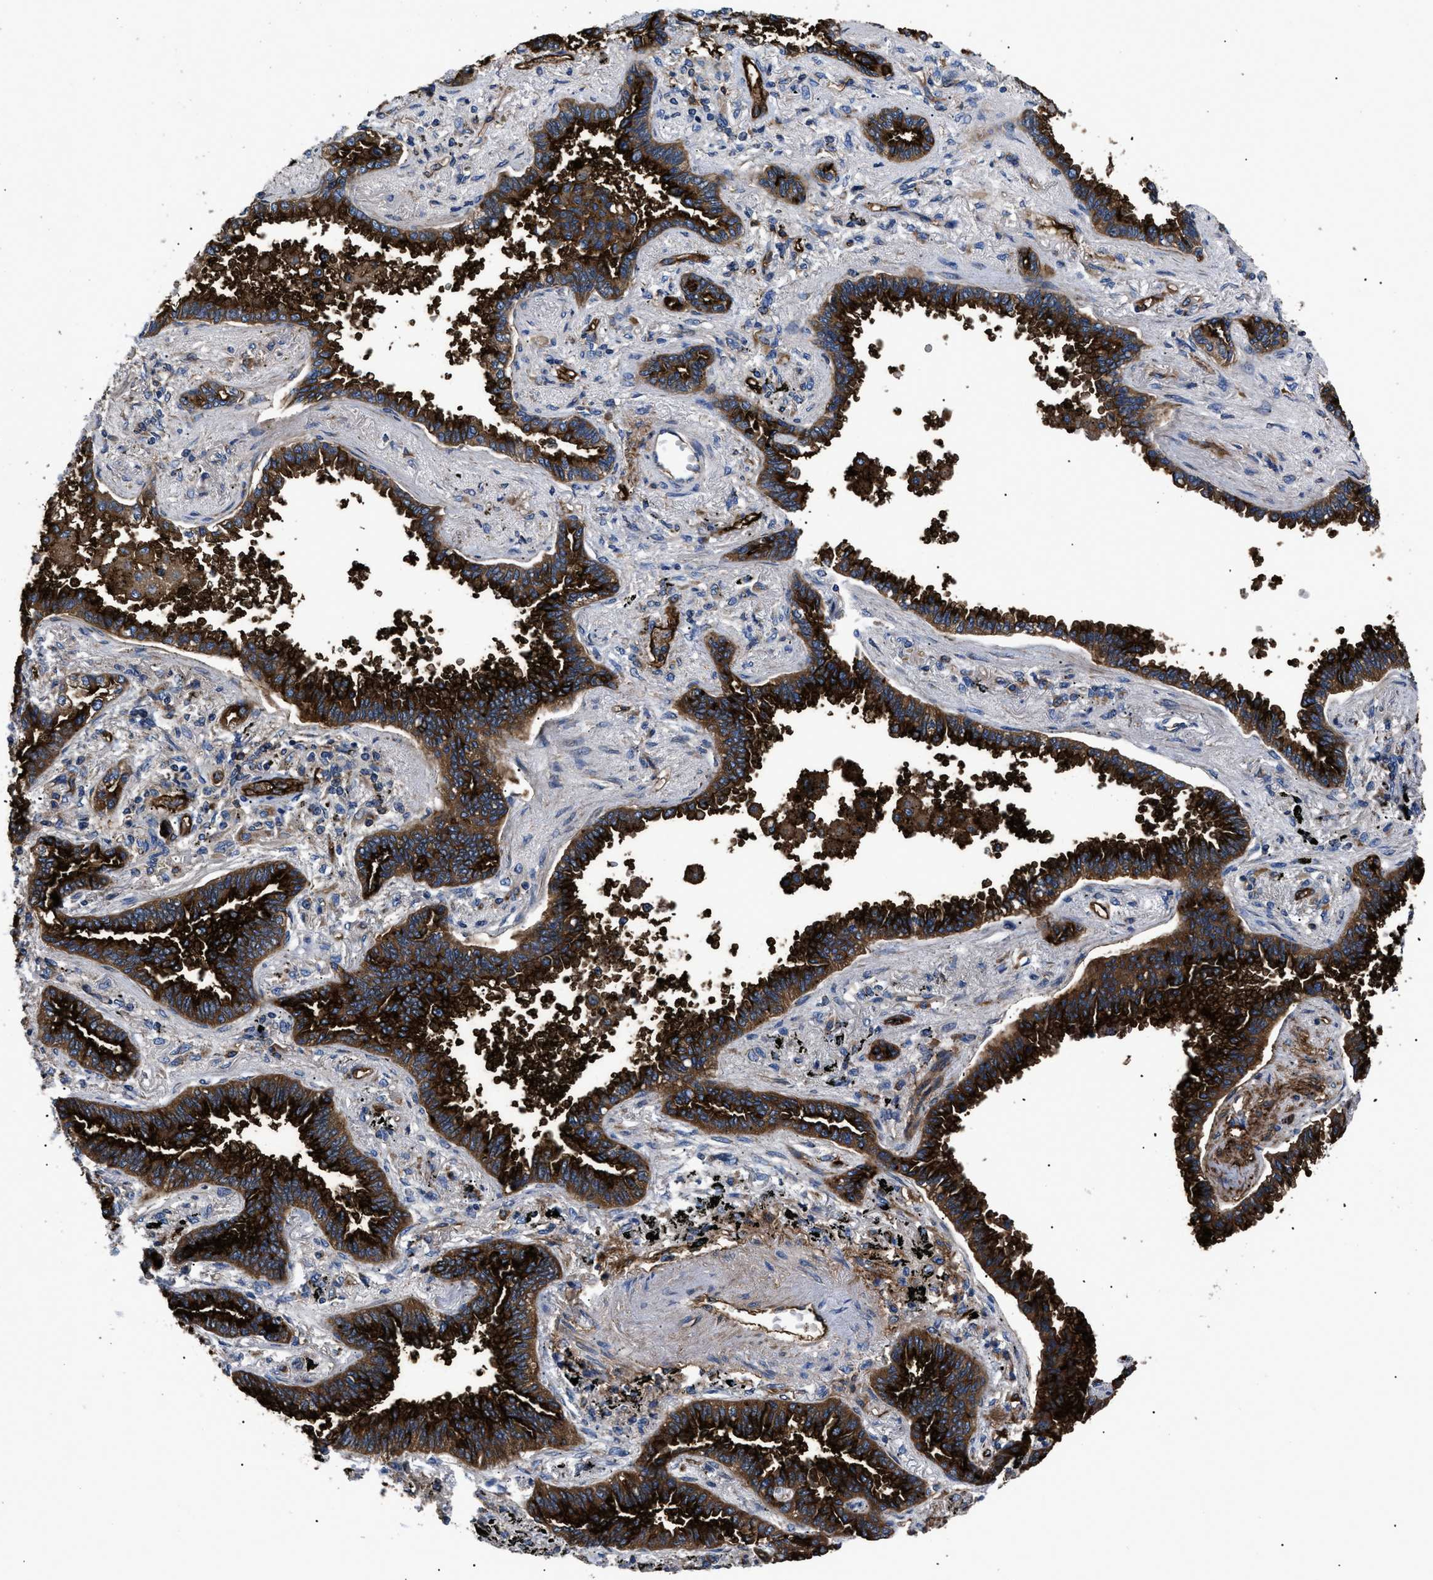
{"staining": {"intensity": "strong", "quantity": ">75%", "location": "cytoplasmic/membranous"}, "tissue": "lung cancer", "cell_type": "Tumor cells", "image_type": "cancer", "snomed": [{"axis": "morphology", "description": "Normal tissue, NOS"}, {"axis": "morphology", "description": "Adenocarcinoma, NOS"}, {"axis": "topography", "description": "Lung"}], "caption": "A high-resolution micrograph shows immunohistochemistry (IHC) staining of lung adenocarcinoma, which demonstrates strong cytoplasmic/membranous expression in about >75% of tumor cells.", "gene": "NT5E", "patient": {"sex": "male", "age": 59}}